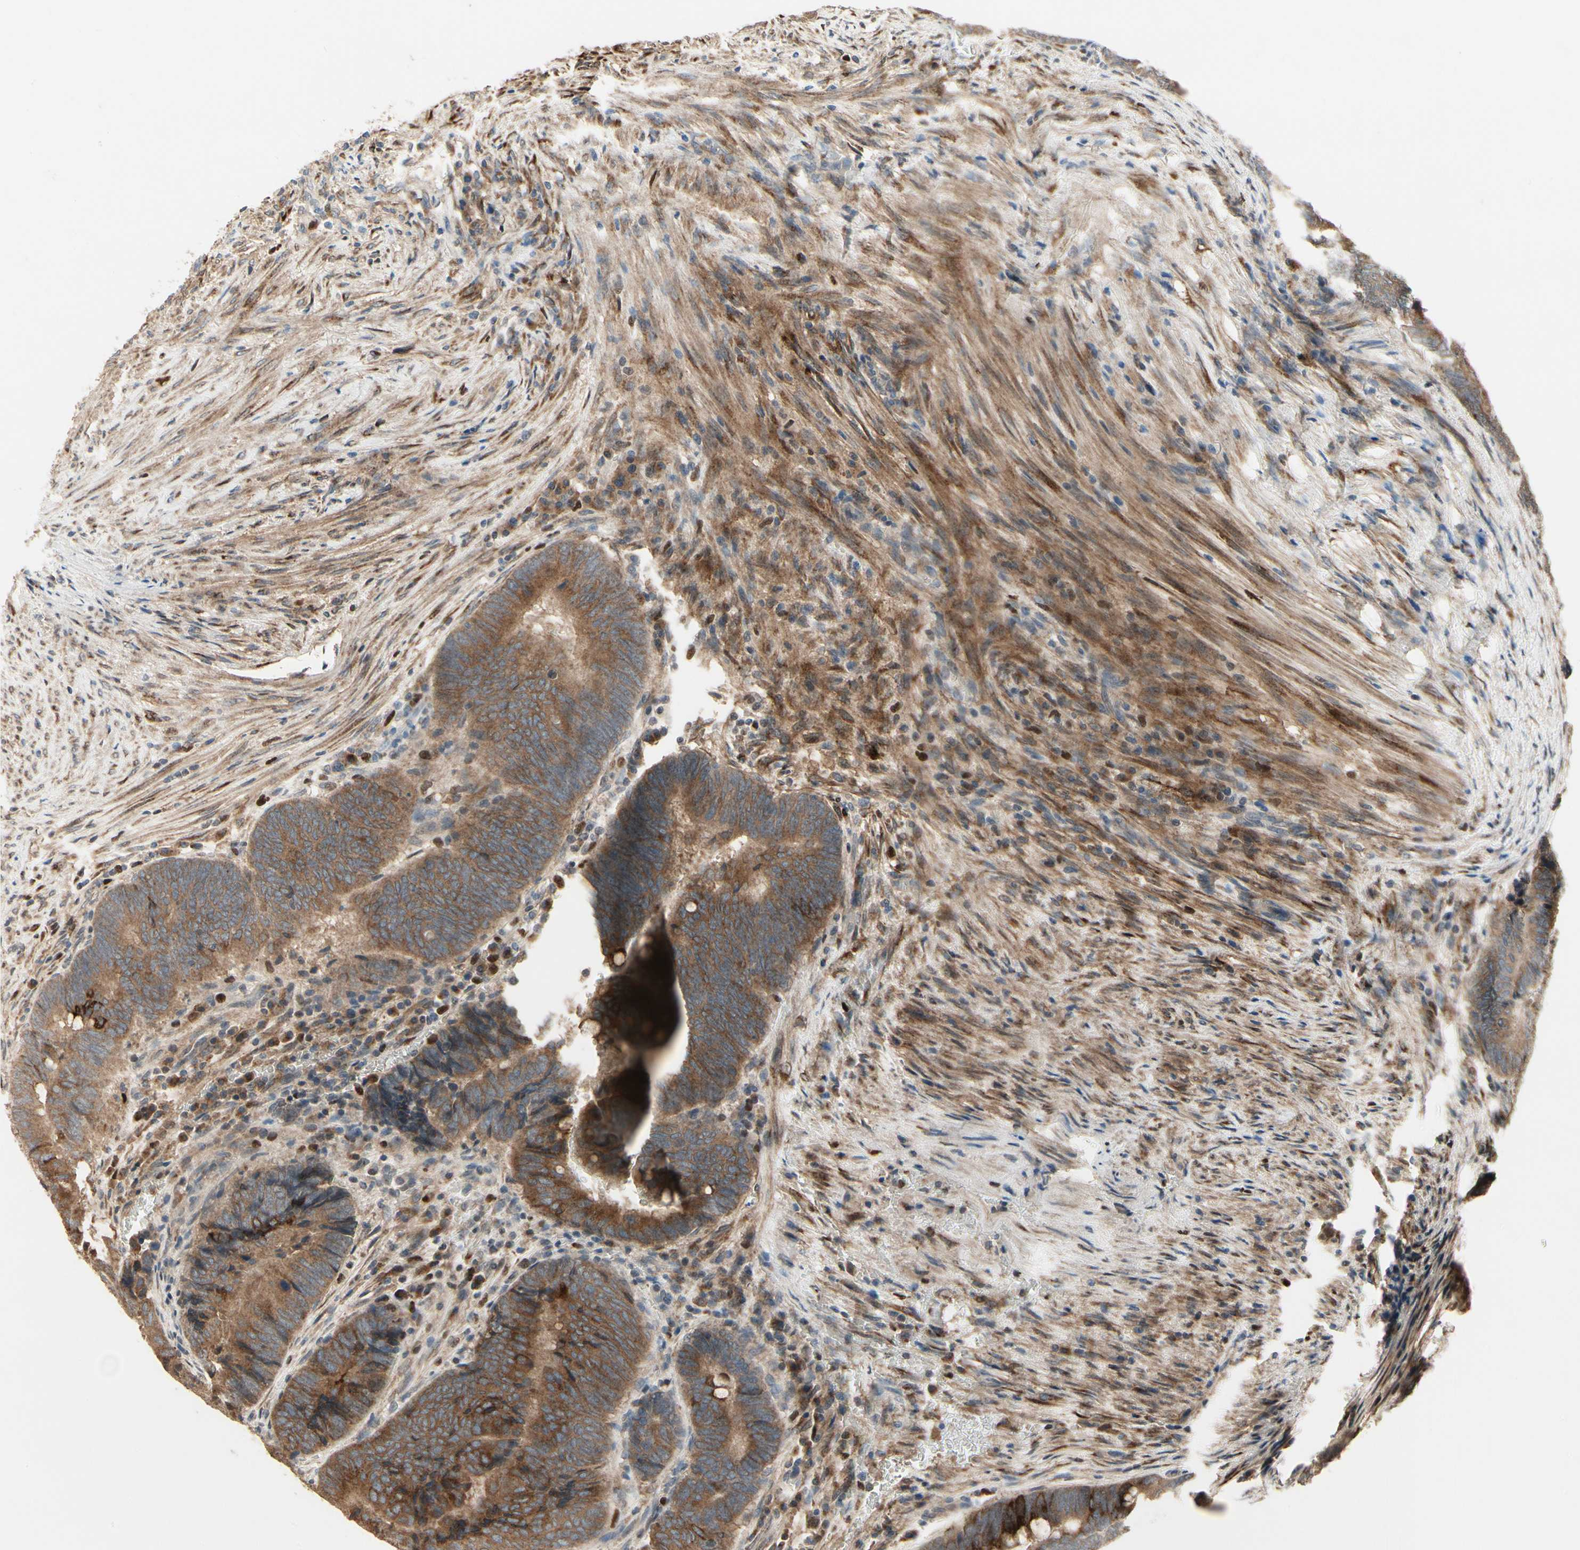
{"staining": {"intensity": "strong", "quantity": ">75%", "location": "cytoplasmic/membranous"}, "tissue": "colorectal cancer", "cell_type": "Tumor cells", "image_type": "cancer", "snomed": [{"axis": "morphology", "description": "Normal tissue, NOS"}, {"axis": "morphology", "description": "Adenocarcinoma, NOS"}, {"axis": "topography", "description": "Rectum"}, {"axis": "topography", "description": "Peripheral nerve tissue"}], "caption": "DAB (3,3'-diaminobenzidine) immunohistochemical staining of human colorectal cancer (adenocarcinoma) demonstrates strong cytoplasmic/membranous protein positivity in about >75% of tumor cells.", "gene": "CGREF1", "patient": {"sex": "male", "age": 92}}